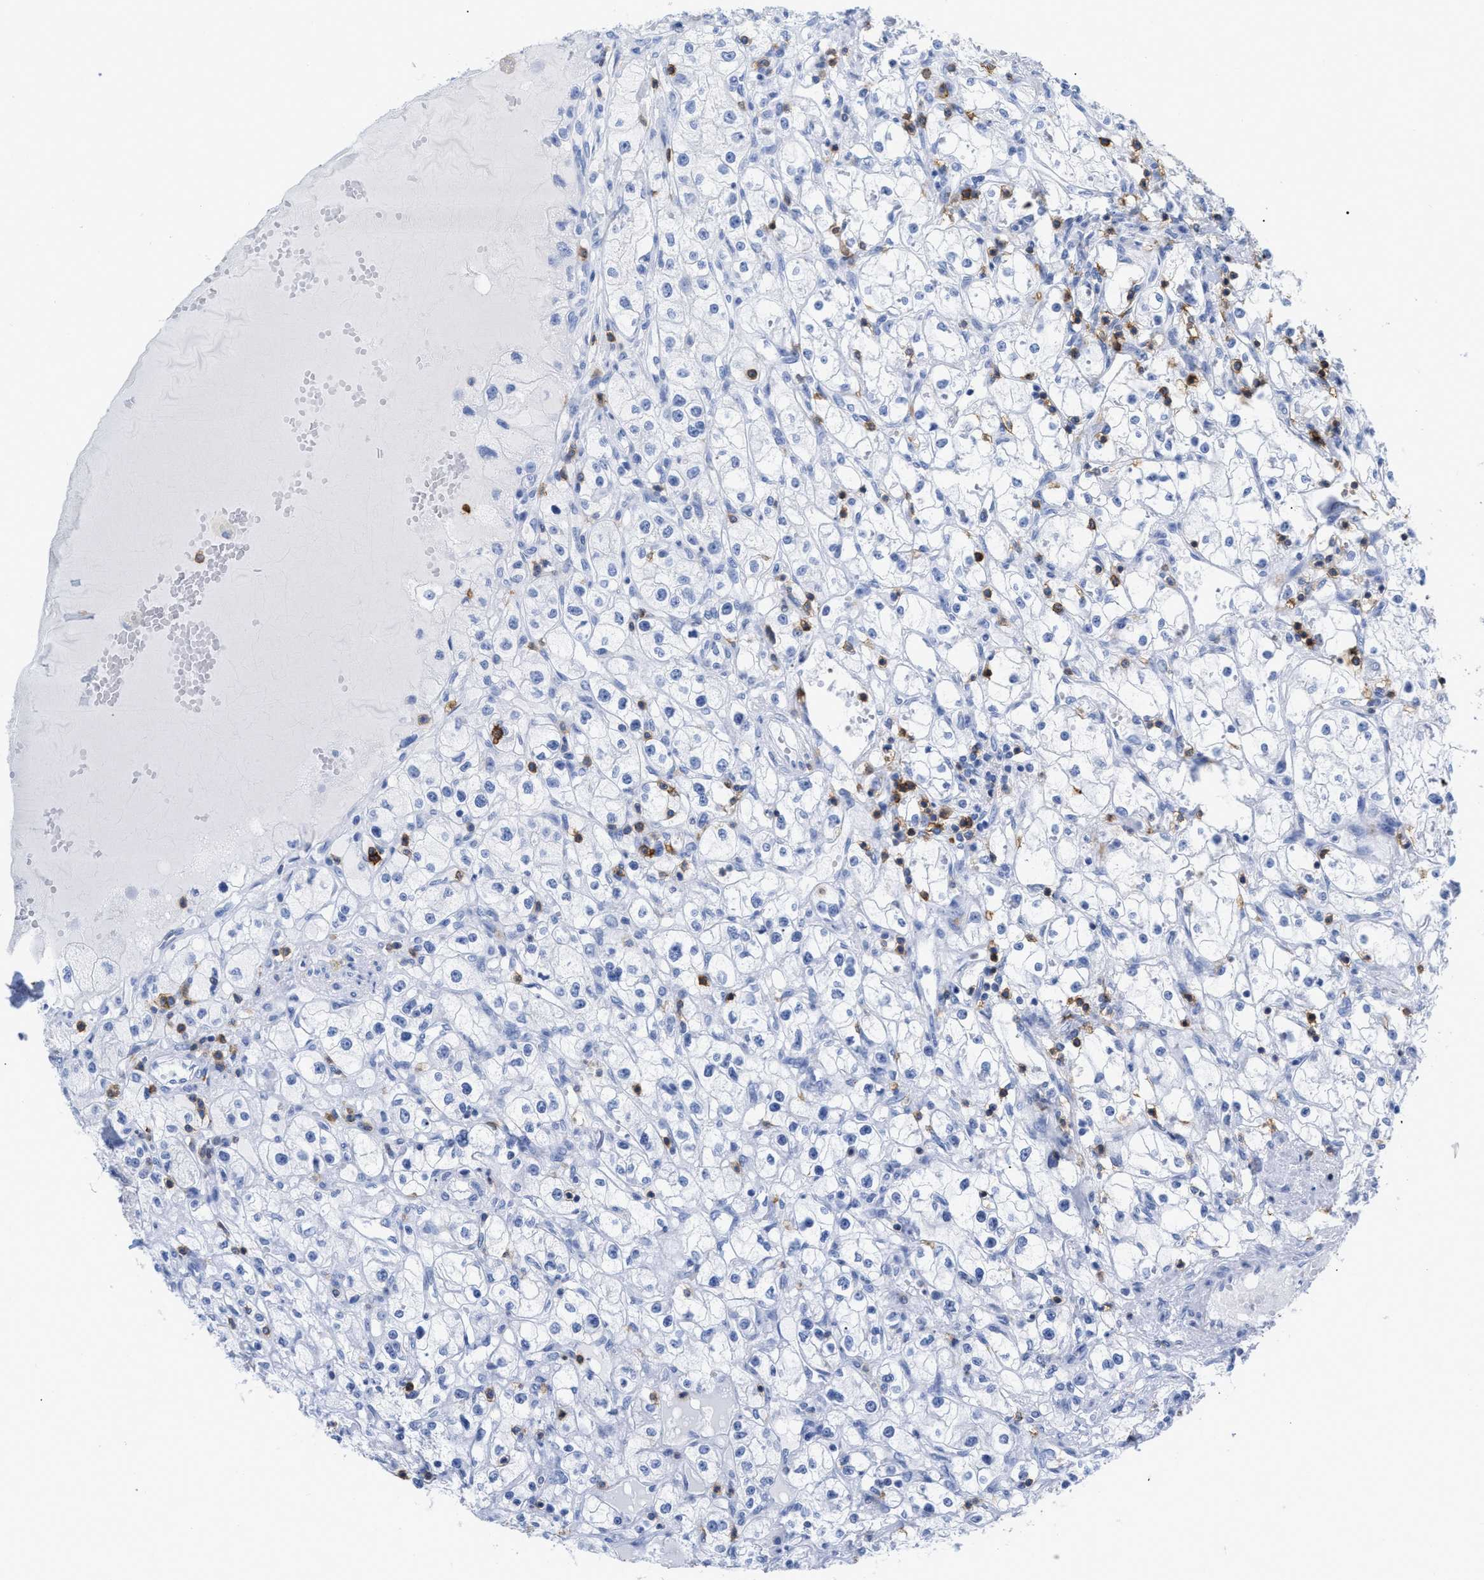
{"staining": {"intensity": "negative", "quantity": "none", "location": "none"}, "tissue": "renal cancer", "cell_type": "Tumor cells", "image_type": "cancer", "snomed": [{"axis": "morphology", "description": "Adenocarcinoma, NOS"}, {"axis": "topography", "description": "Kidney"}], "caption": "Tumor cells show no significant expression in adenocarcinoma (renal). (DAB (3,3'-diaminobenzidine) IHC visualized using brightfield microscopy, high magnification).", "gene": "CD5", "patient": {"sex": "male", "age": 56}}